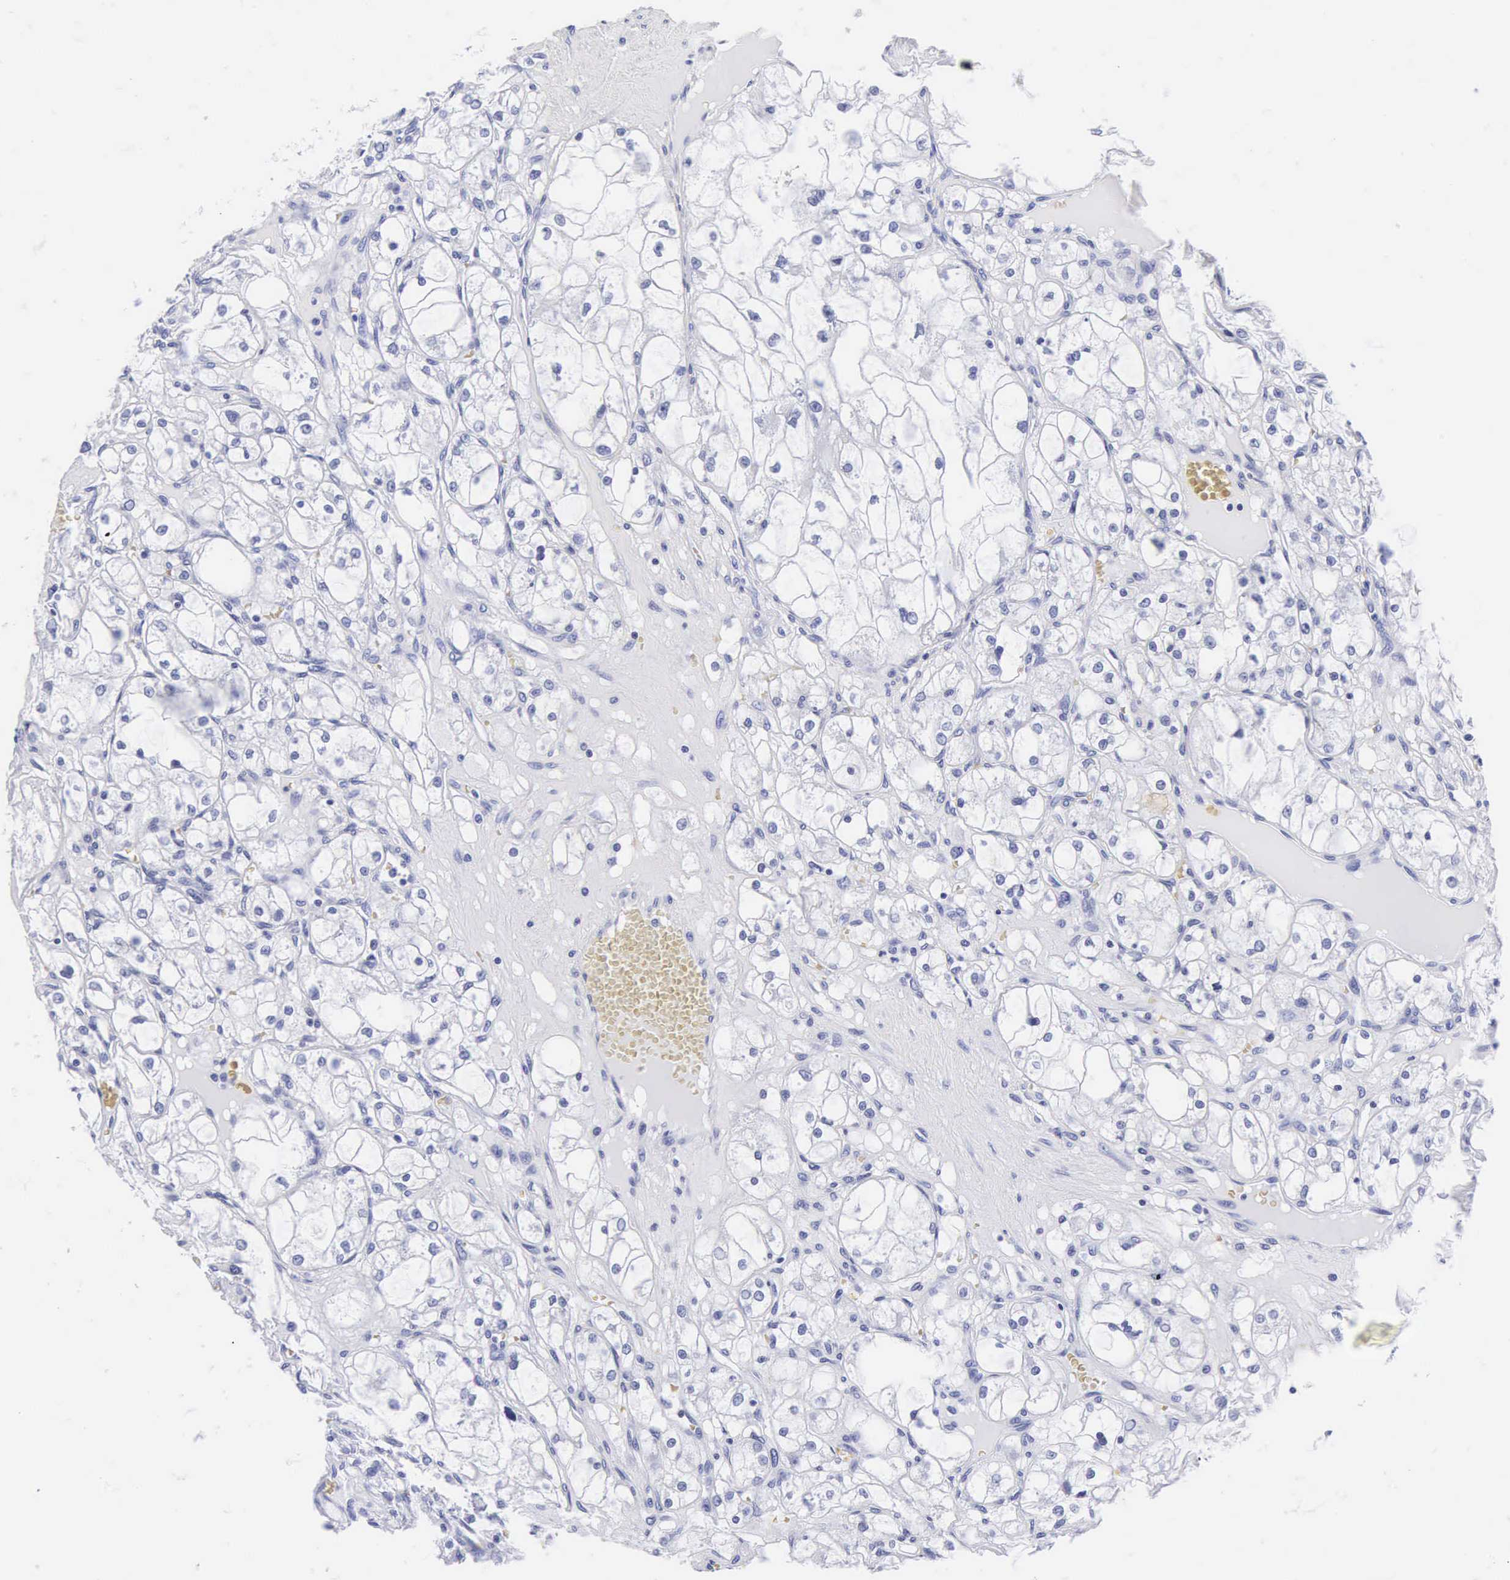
{"staining": {"intensity": "negative", "quantity": "none", "location": "none"}, "tissue": "renal cancer", "cell_type": "Tumor cells", "image_type": "cancer", "snomed": [{"axis": "morphology", "description": "Adenocarcinoma, NOS"}, {"axis": "topography", "description": "Kidney"}], "caption": "A photomicrograph of human adenocarcinoma (renal) is negative for staining in tumor cells.", "gene": "INS", "patient": {"sex": "male", "age": 61}}